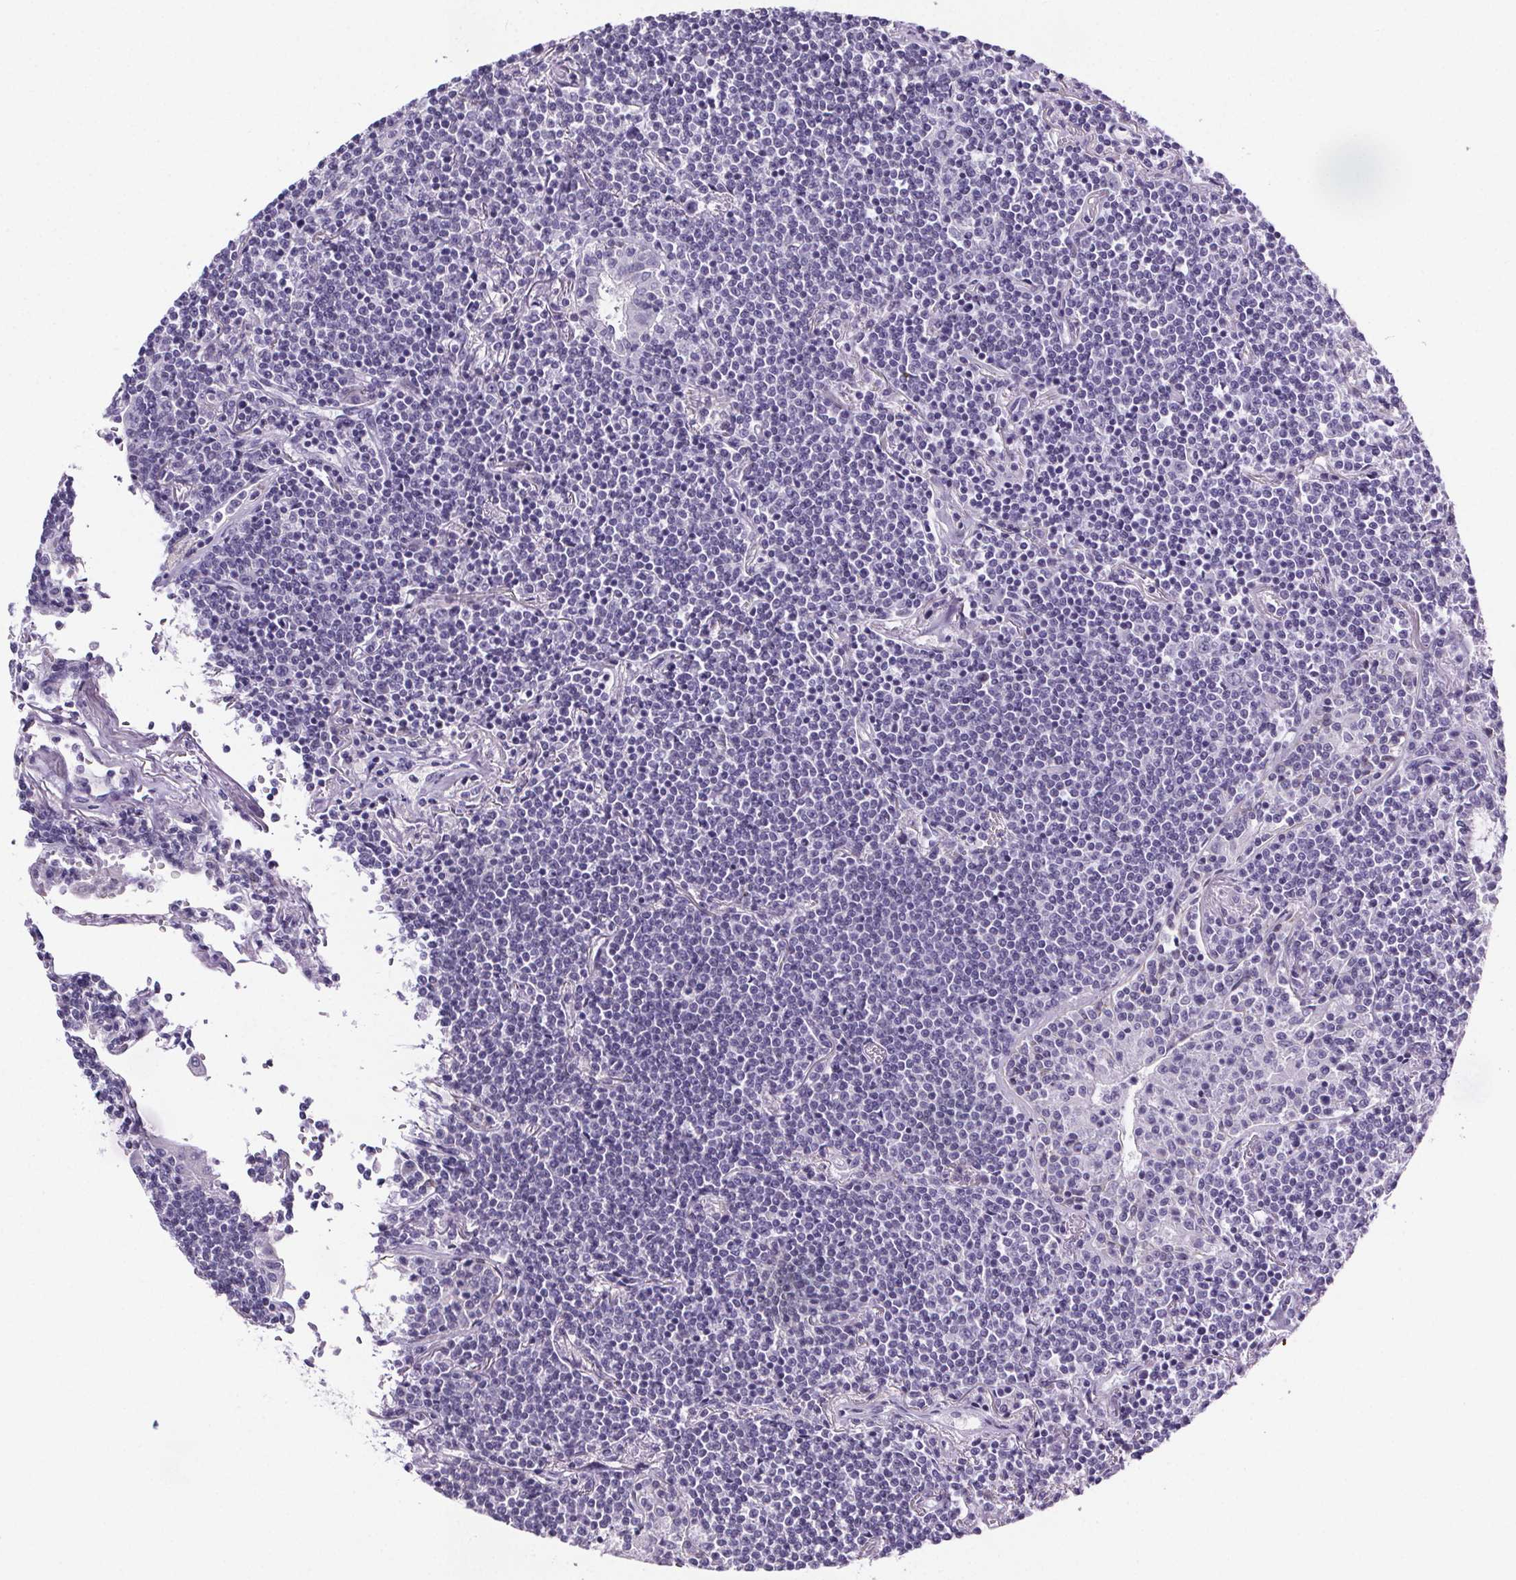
{"staining": {"intensity": "negative", "quantity": "none", "location": "none"}, "tissue": "lymphoma", "cell_type": "Tumor cells", "image_type": "cancer", "snomed": [{"axis": "morphology", "description": "Malignant lymphoma, non-Hodgkin's type, Low grade"}, {"axis": "topography", "description": "Lung"}], "caption": "DAB (3,3'-diaminobenzidine) immunohistochemical staining of lymphoma shows no significant positivity in tumor cells. Brightfield microscopy of IHC stained with DAB (brown) and hematoxylin (blue), captured at high magnification.", "gene": "CUBN", "patient": {"sex": "female", "age": 71}}